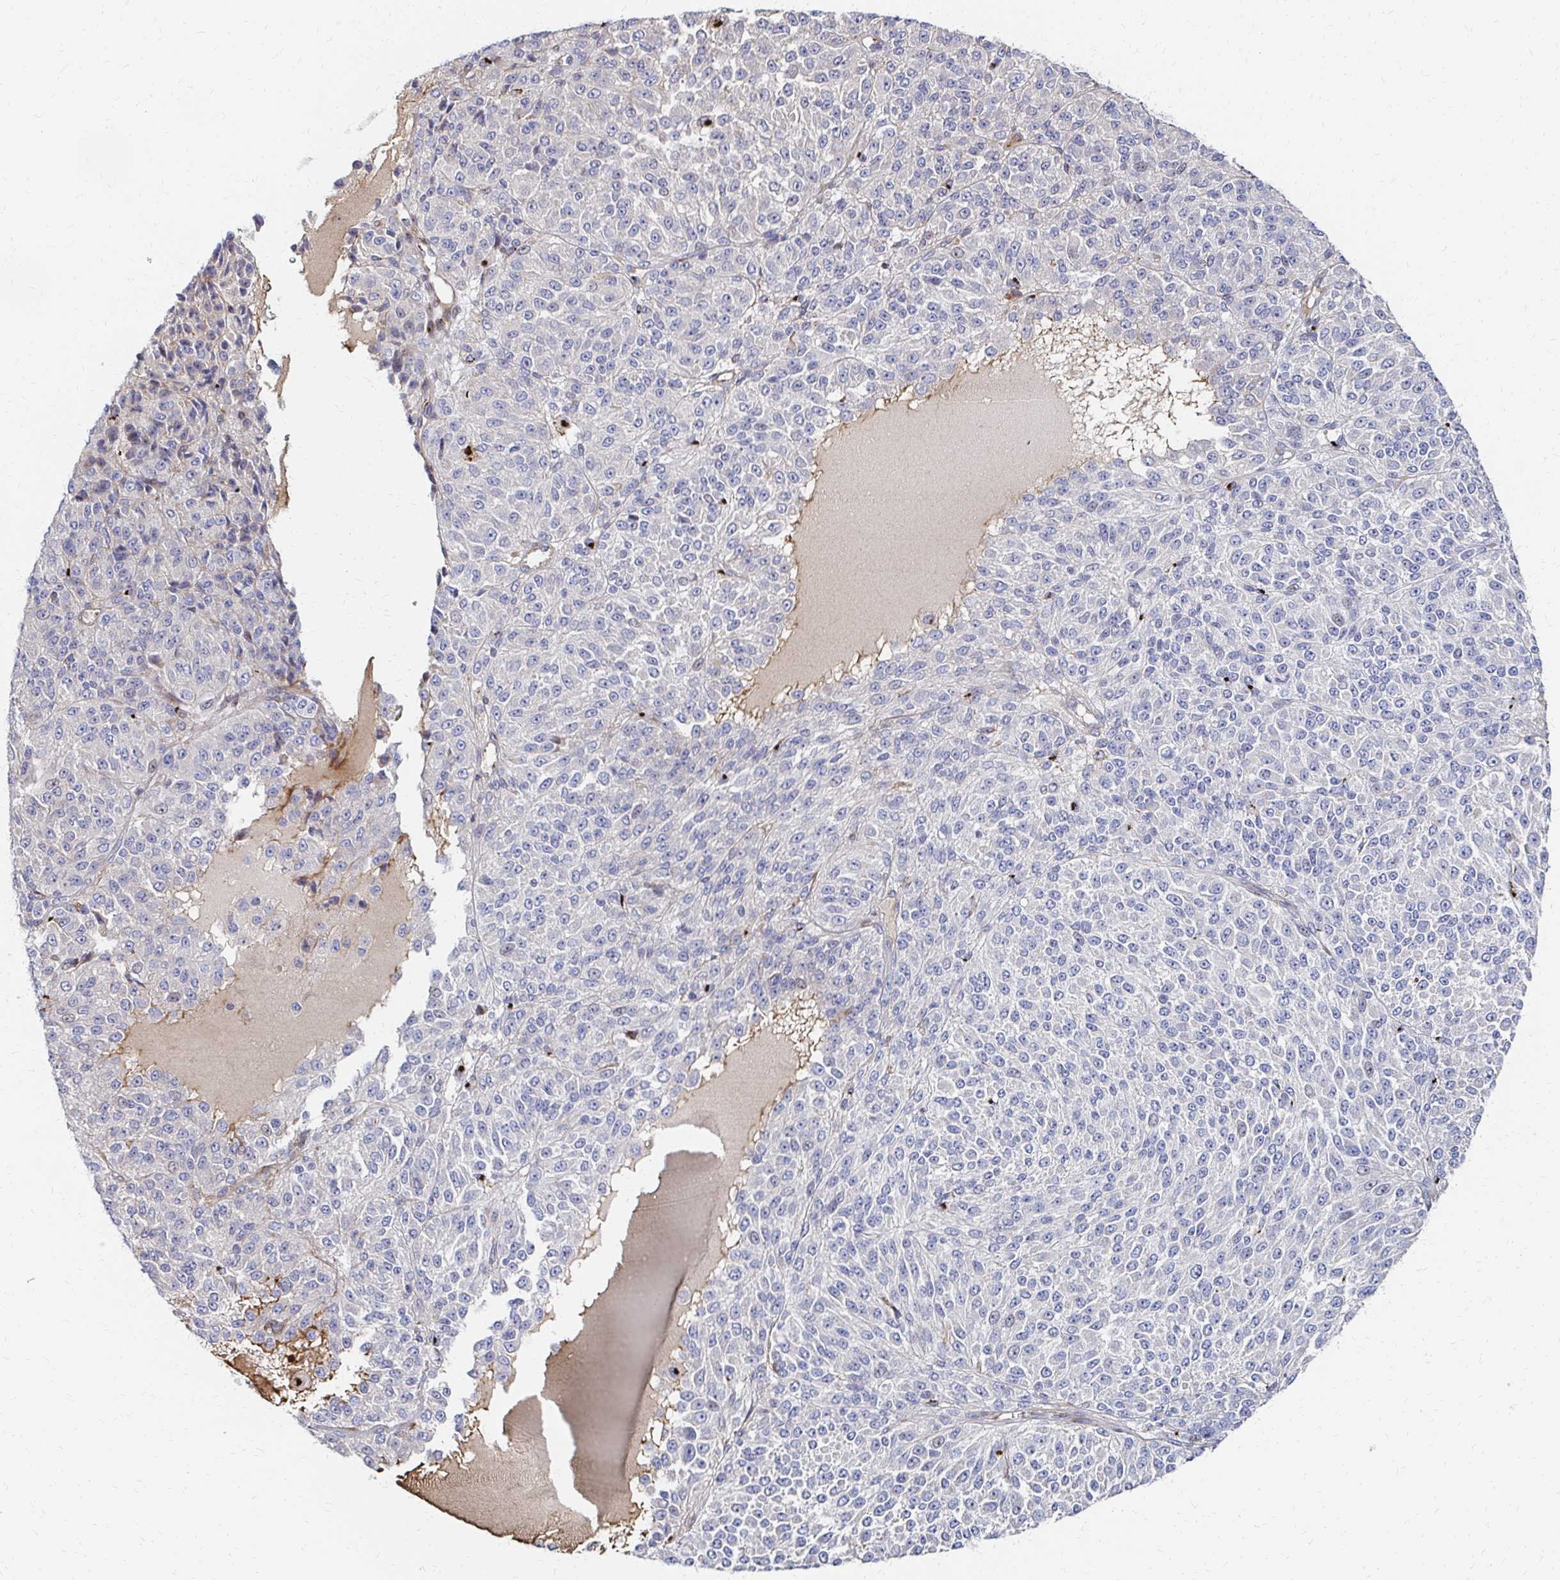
{"staining": {"intensity": "weak", "quantity": "<25%", "location": "cytoplasmic/membranous"}, "tissue": "melanoma", "cell_type": "Tumor cells", "image_type": "cancer", "snomed": [{"axis": "morphology", "description": "Malignant melanoma, Metastatic site"}, {"axis": "topography", "description": "Brain"}], "caption": "DAB (3,3'-diaminobenzidine) immunohistochemical staining of melanoma demonstrates no significant positivity in tumor cells. (Brightfield microscopy of DAB (3,3'-diaminobenzidine) immunohistochemistry (IHC) at high magnification).", "gene": "MAN1A1", "patient": {"sex": "female", "age": 56}}